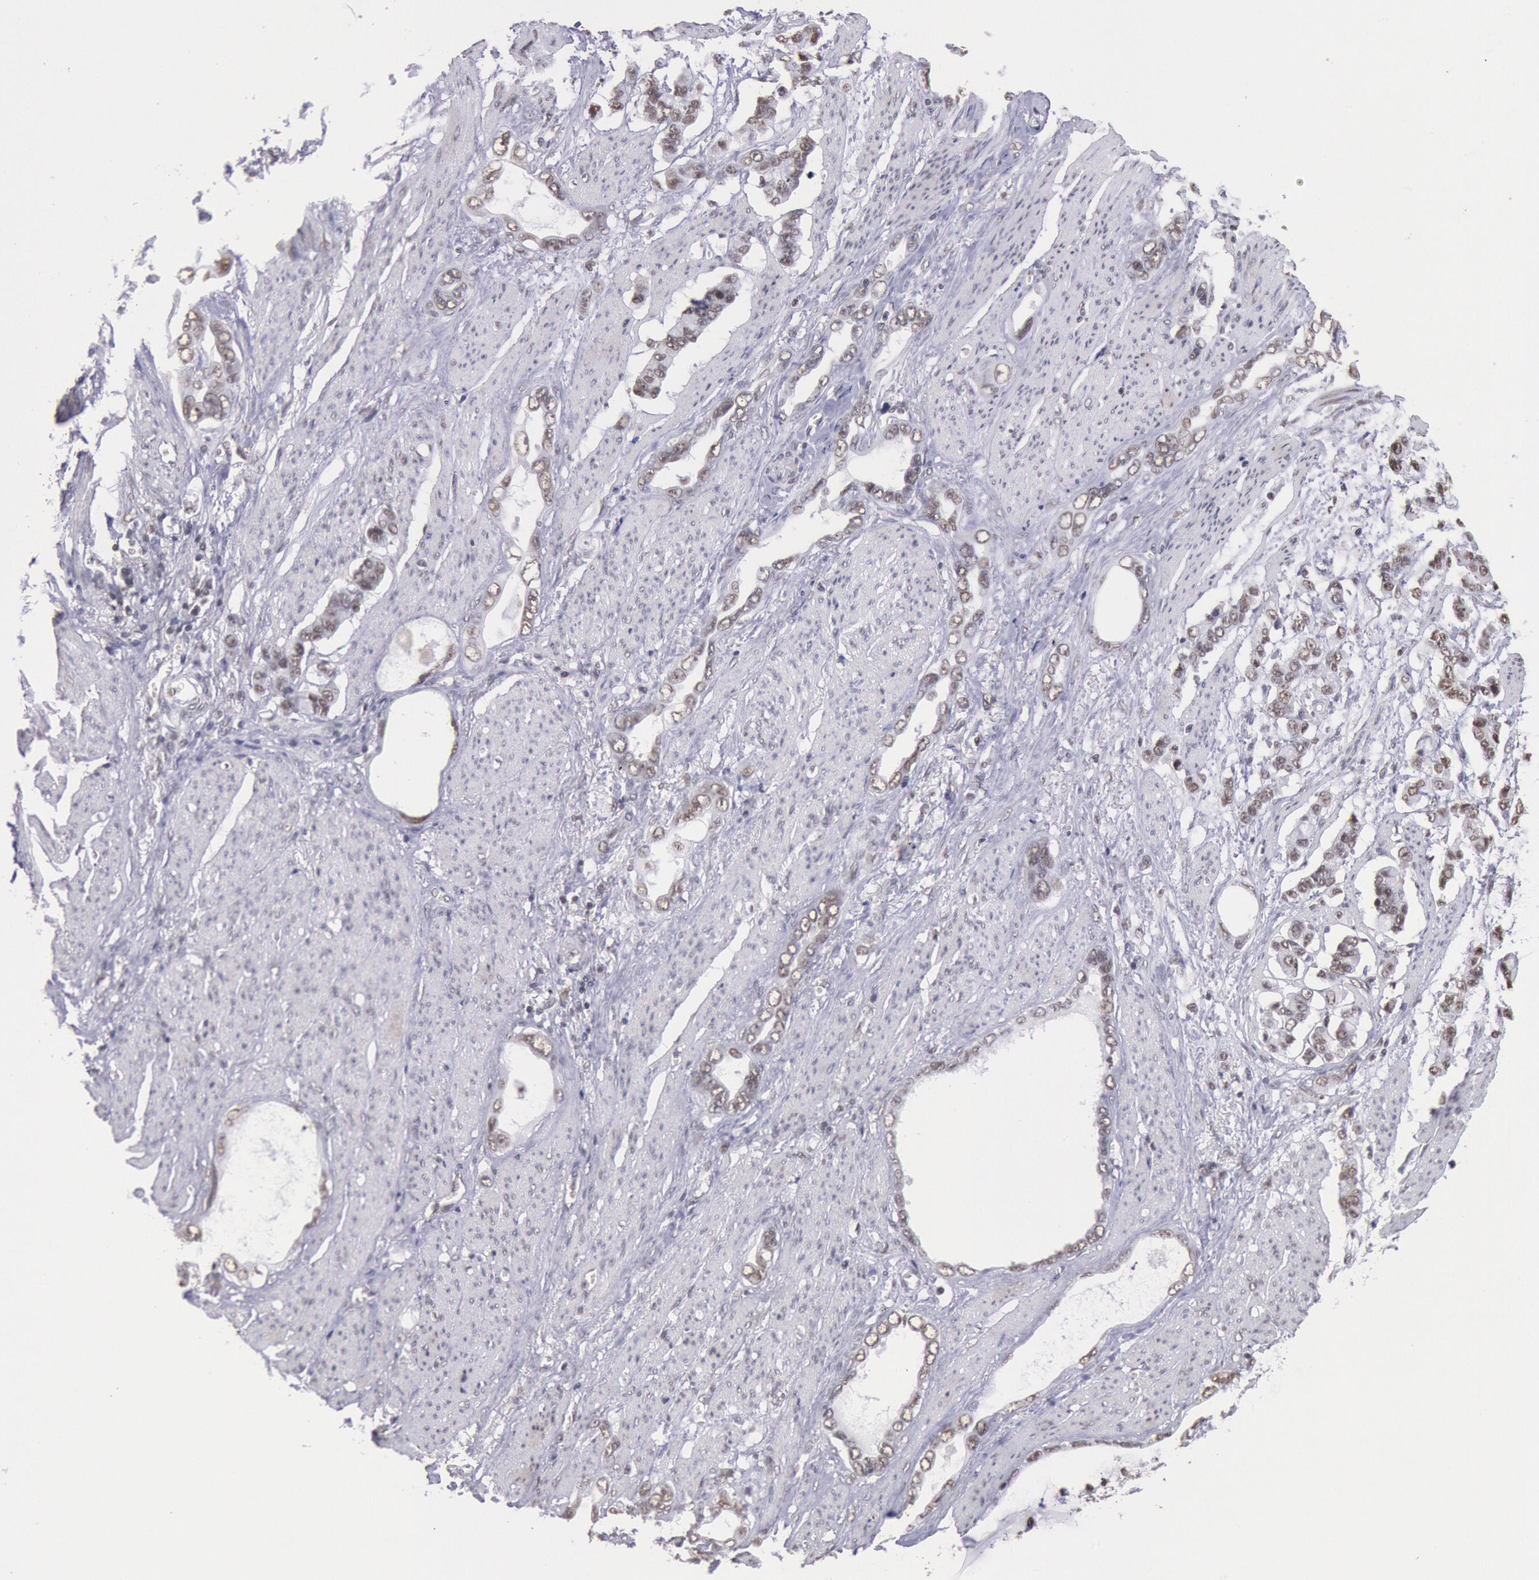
{"staining": {"intensity": "weak", "quantity": ">75%", "location": "nuclear"}, "tissue": "stomach cancer", "cell_type": "Tumor cells", "image_type": "cancer", "snomed": [{"axis": "morphology", "description": "Adenocarcinoma, NOS"}, {"axis": "topography", "description": "Stomach"}], "caption": "Brown immunohistochemical staining in human stomach cancer (adenocarcinoma) exhibits weak nuclear positivity in approximately >75% of tumor cells.", "gene": "SNRPD3", "patient": {"sex": "male", "age": 78}}